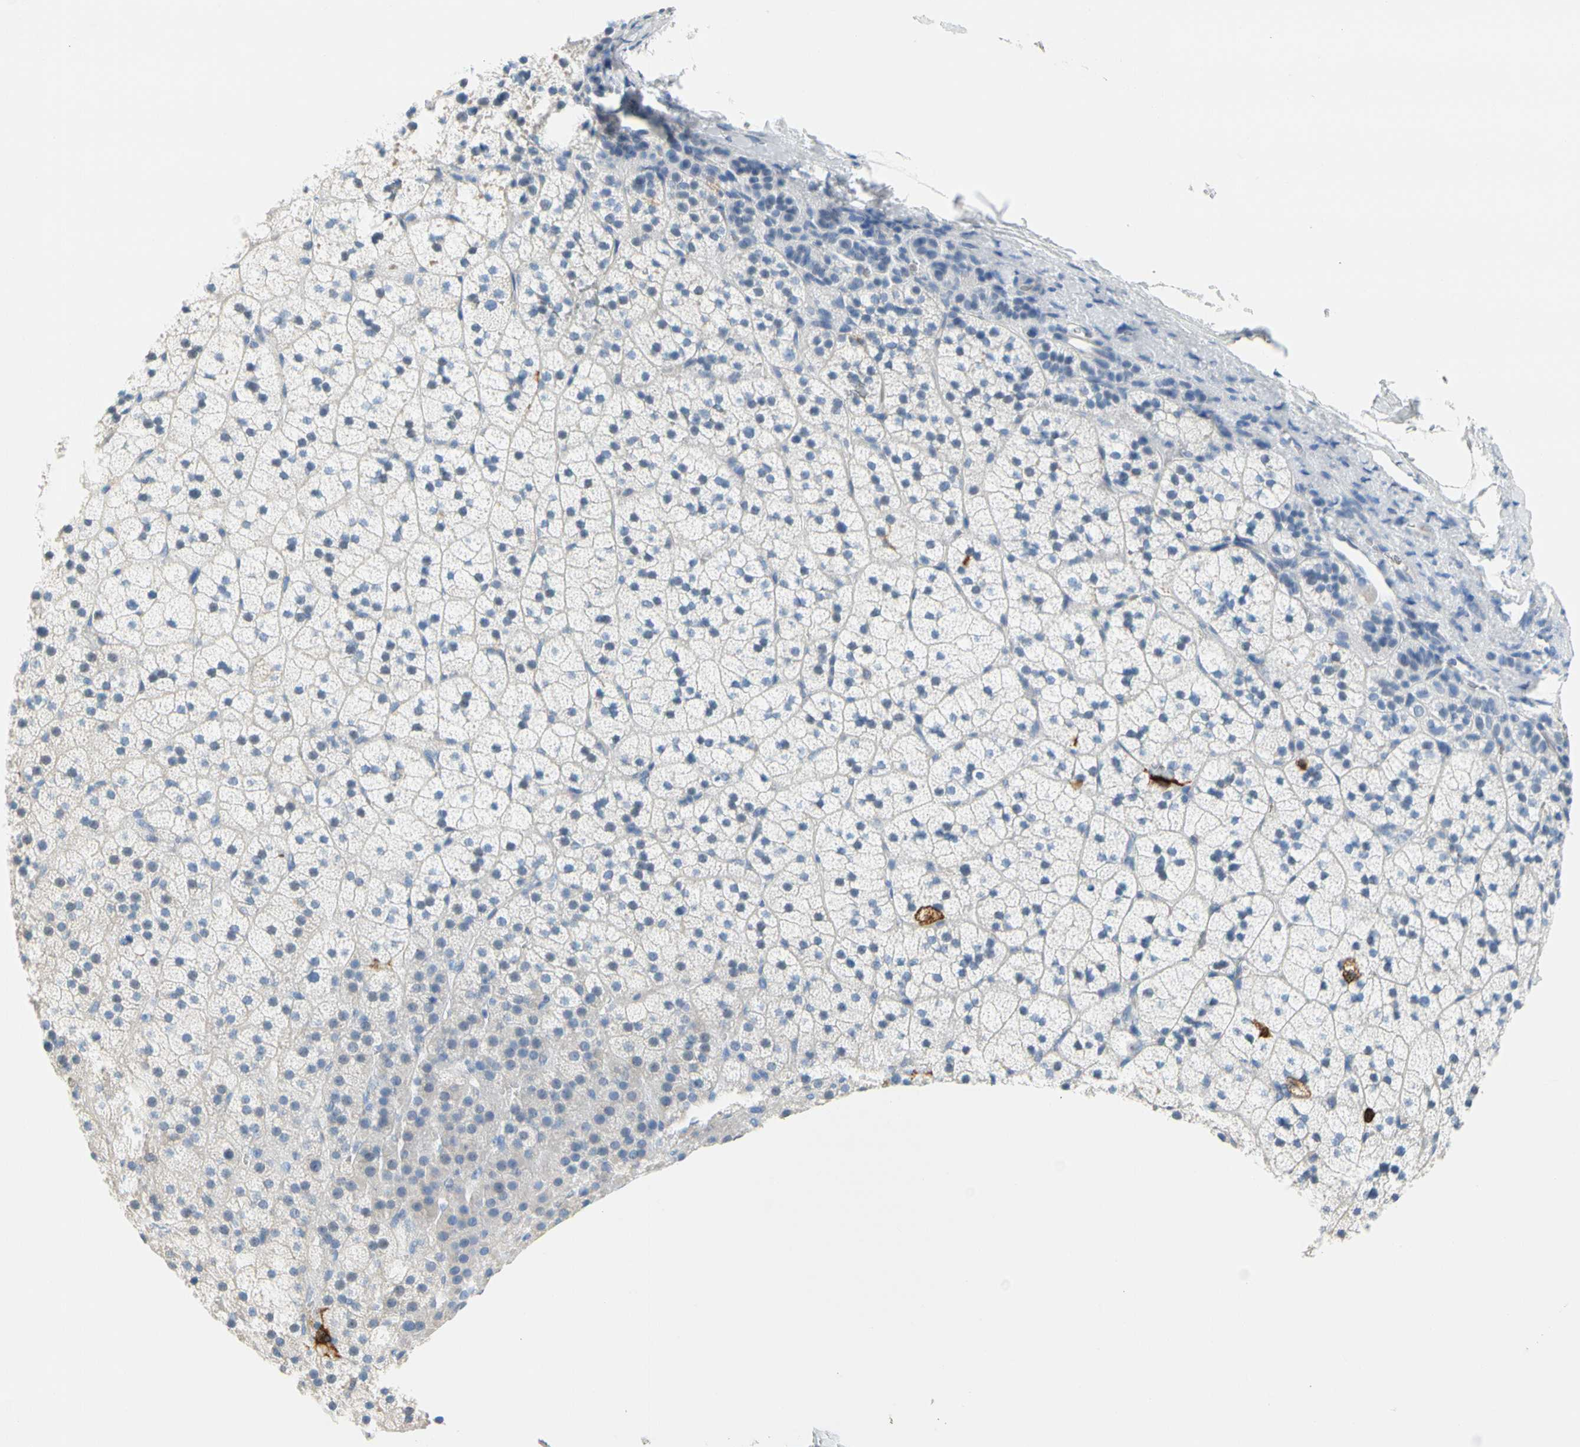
{"staining": {"intensity": "negative", "quantity": "none", "location": "none"}, "tissue": "adrenal gland", "cell_type": "Glandular cells", "image_type": "normal", "snomed": [{"axis": "morphology", "description": "Normal tissue, NOS"}, {"axis": "topography", "description": "Adrenal gland"}], "caption": "This histopathology image is of benign adrenal gland stained with IHC to label a protein in brown with the nuclei are counter-stained blue. There is no staining in glandular cells.", "gene": "TACC3", "patient": {"sex": "male", "age": 35}}